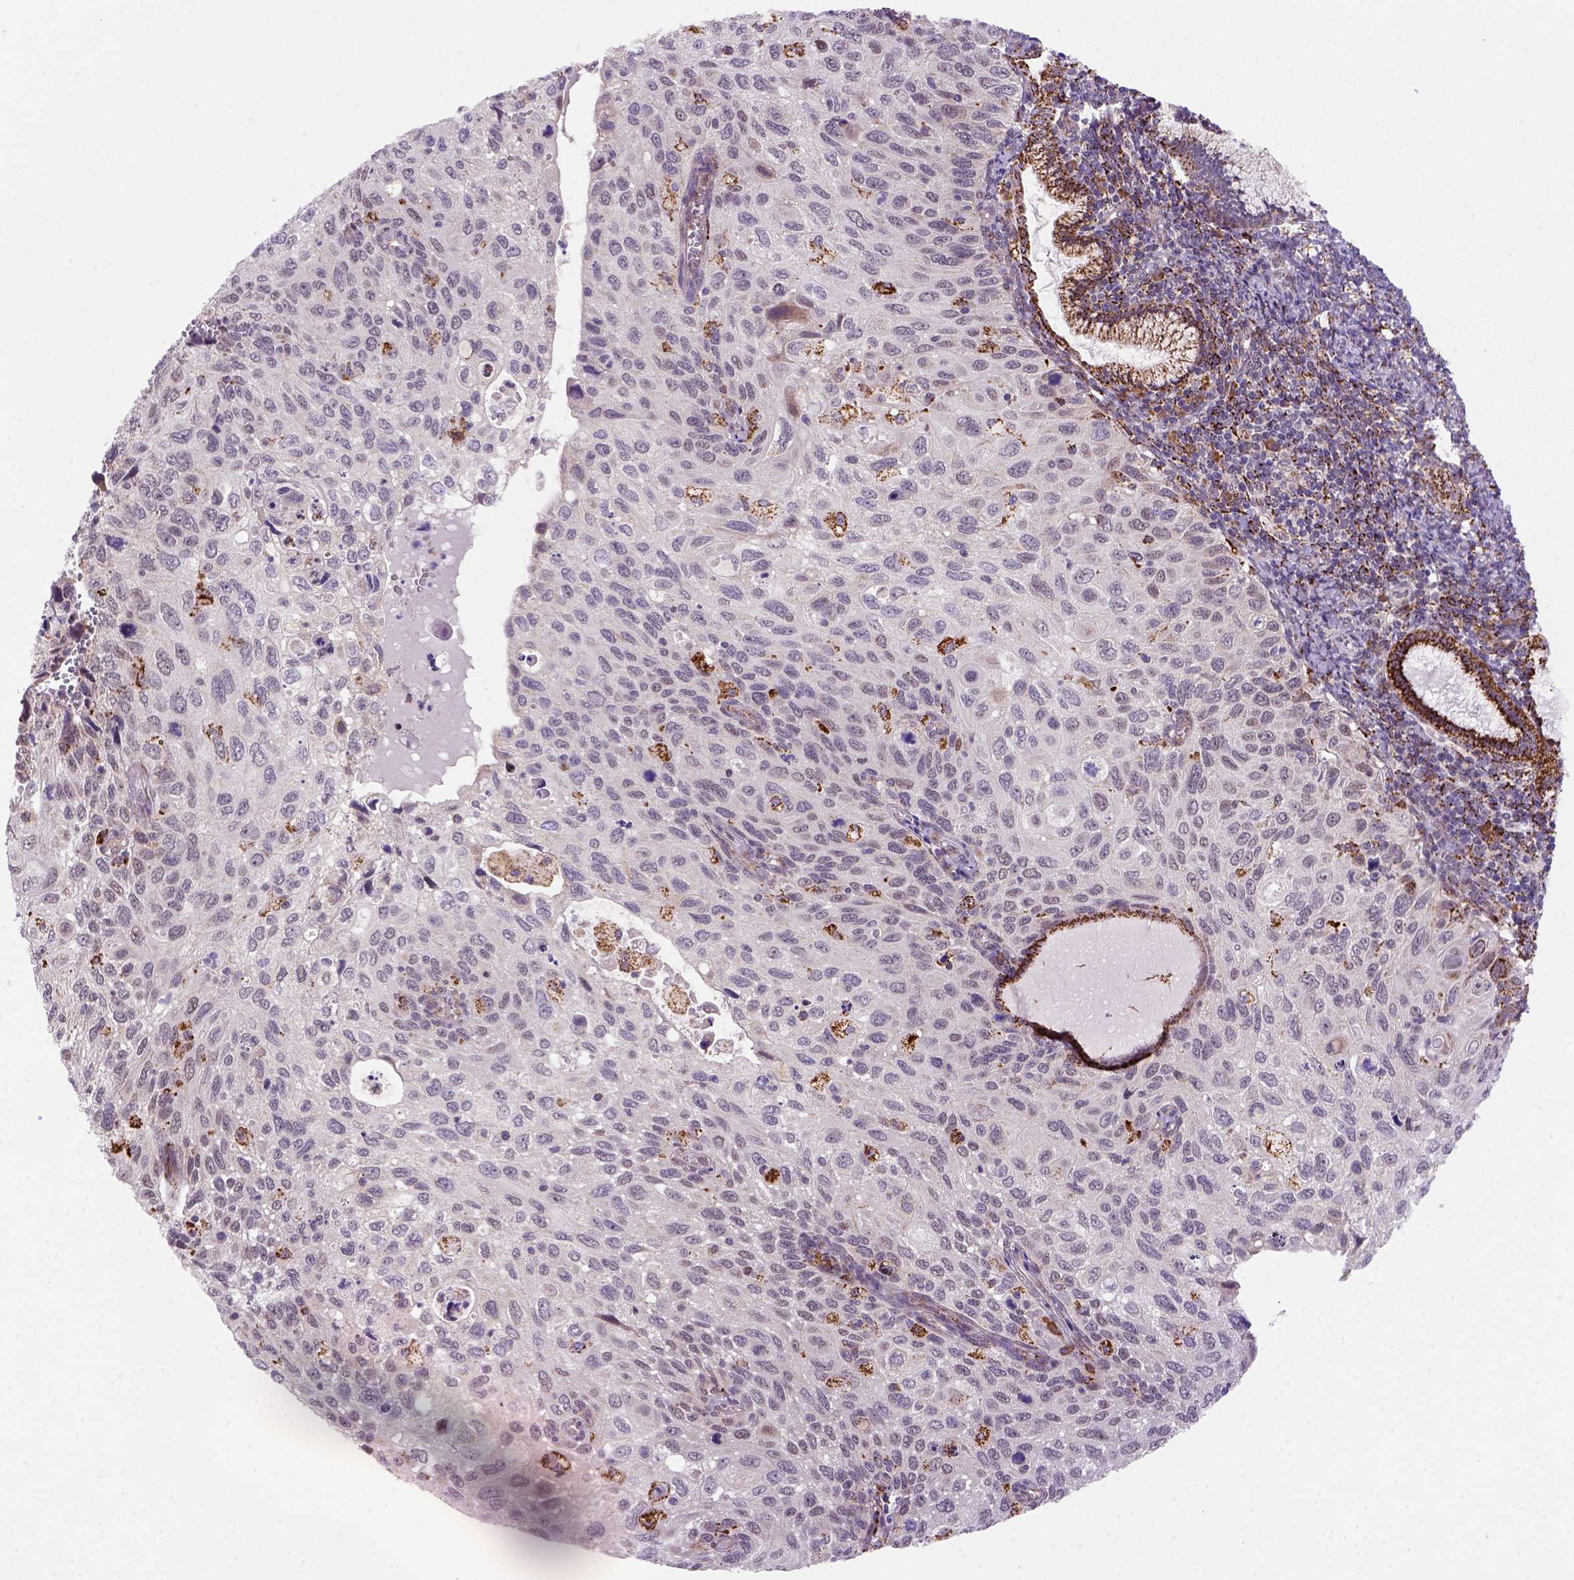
{"staining": {"intensity": "negative", "quantity": "none", "location": "none"}, "tissue": "cervical cancer", "cell_type": "Tumor cells", "image_type": "cancer", "snomed": [{"axis": "morphology", "description": "Squamous cell carcinoma, NOS"}, {"axis": "topography", "description": "Cervix"}], "caption": "Tumor cells are negative for protein expression in human cervical cancer (squamous cell carcinoma).", "gene": "FZD7", "patient": {"sex": "female", "age": 70}}